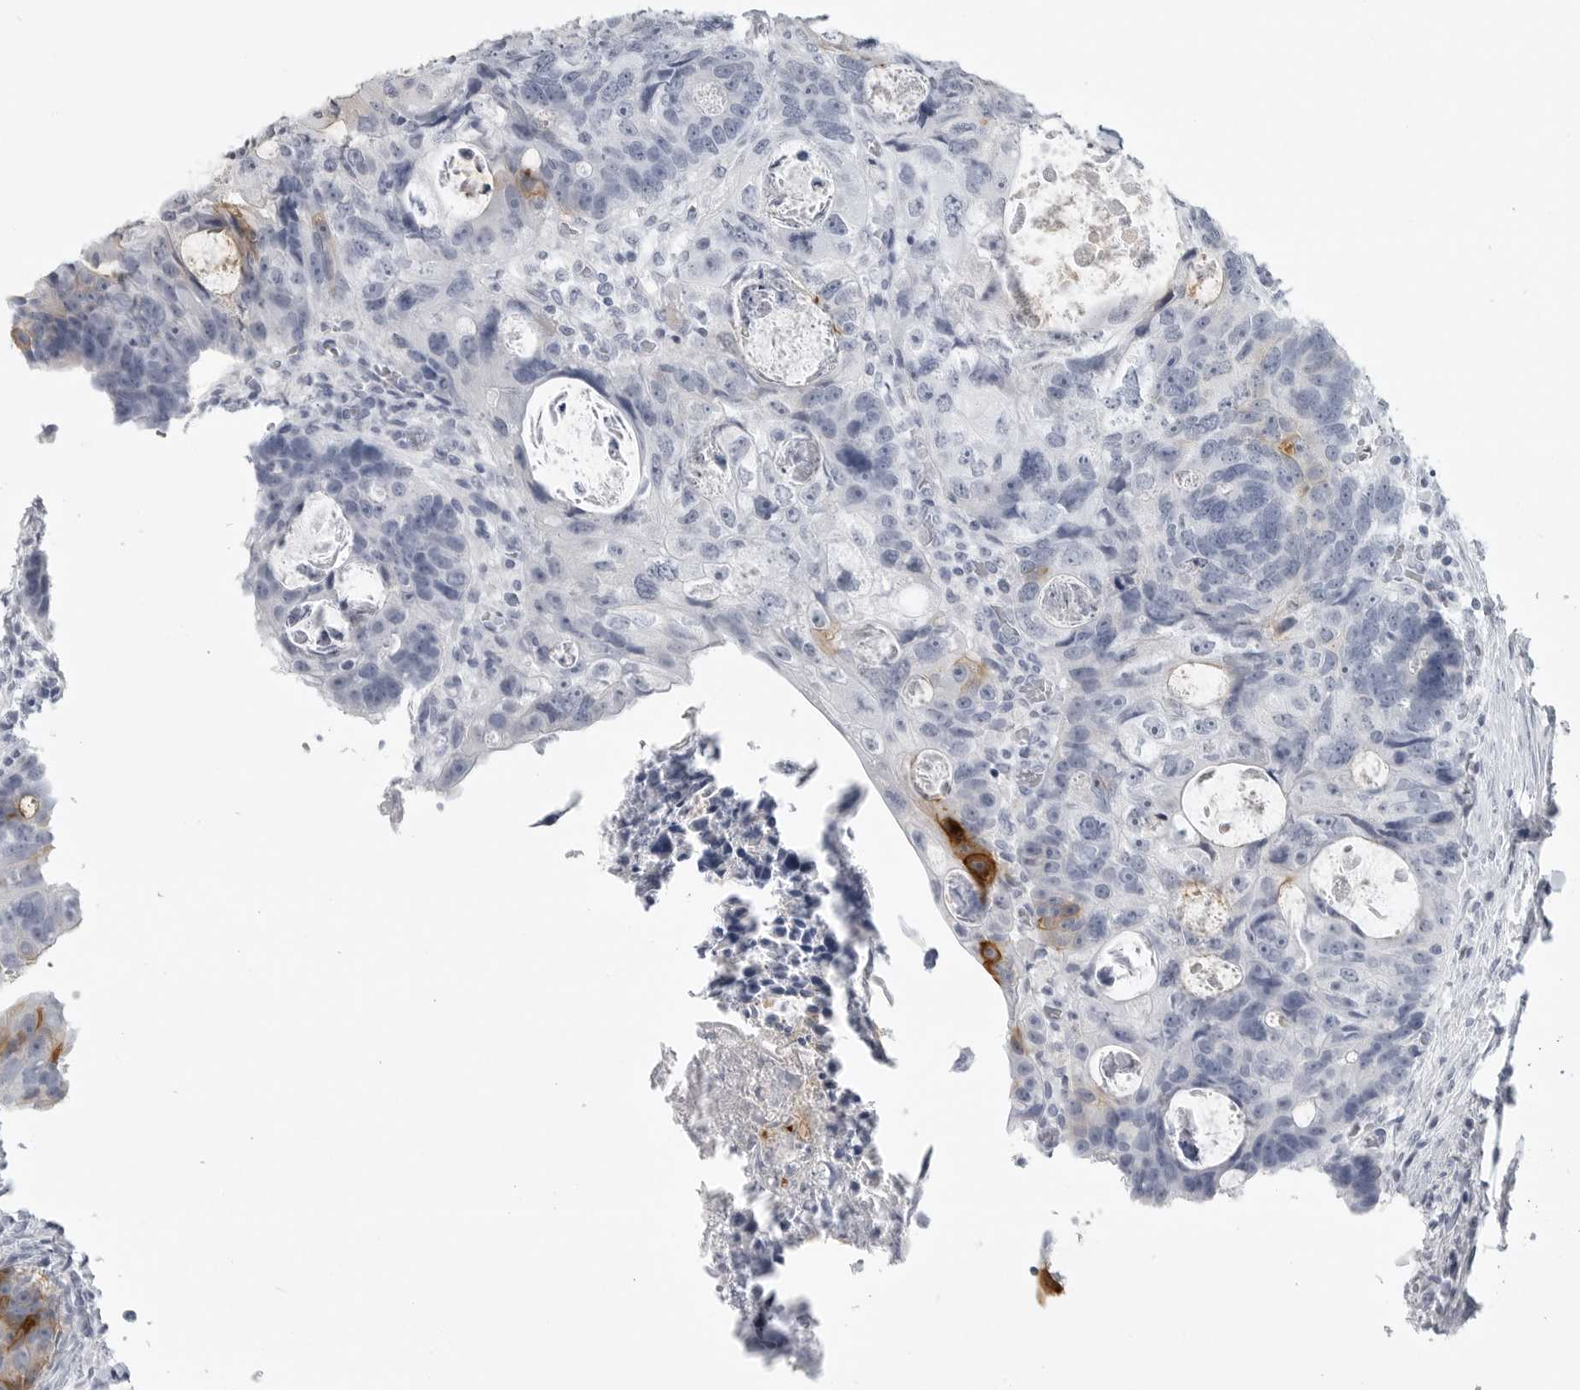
{"staining": {"intensity": "strong", "quantity": "<25%", "location": "cytoplasmic/membranous"}, "tissue": "colorectal cancer", "cell_type": "Tumor cells", "image_type": "cancer", "snomed": [{"axis": "morphology", "description": "Adenocarcinoma, NOS"}, {"axis": "topography", "description": "Rectum"}], "caption": "Colorectal adenocarcinoma stained with a brown dye exhibits strong cytoplasmic/membranous positive positivity in approximately <25% of tumor cells.", "gene": "LY6D", "patient": {"sex": "male", "age": 59}}